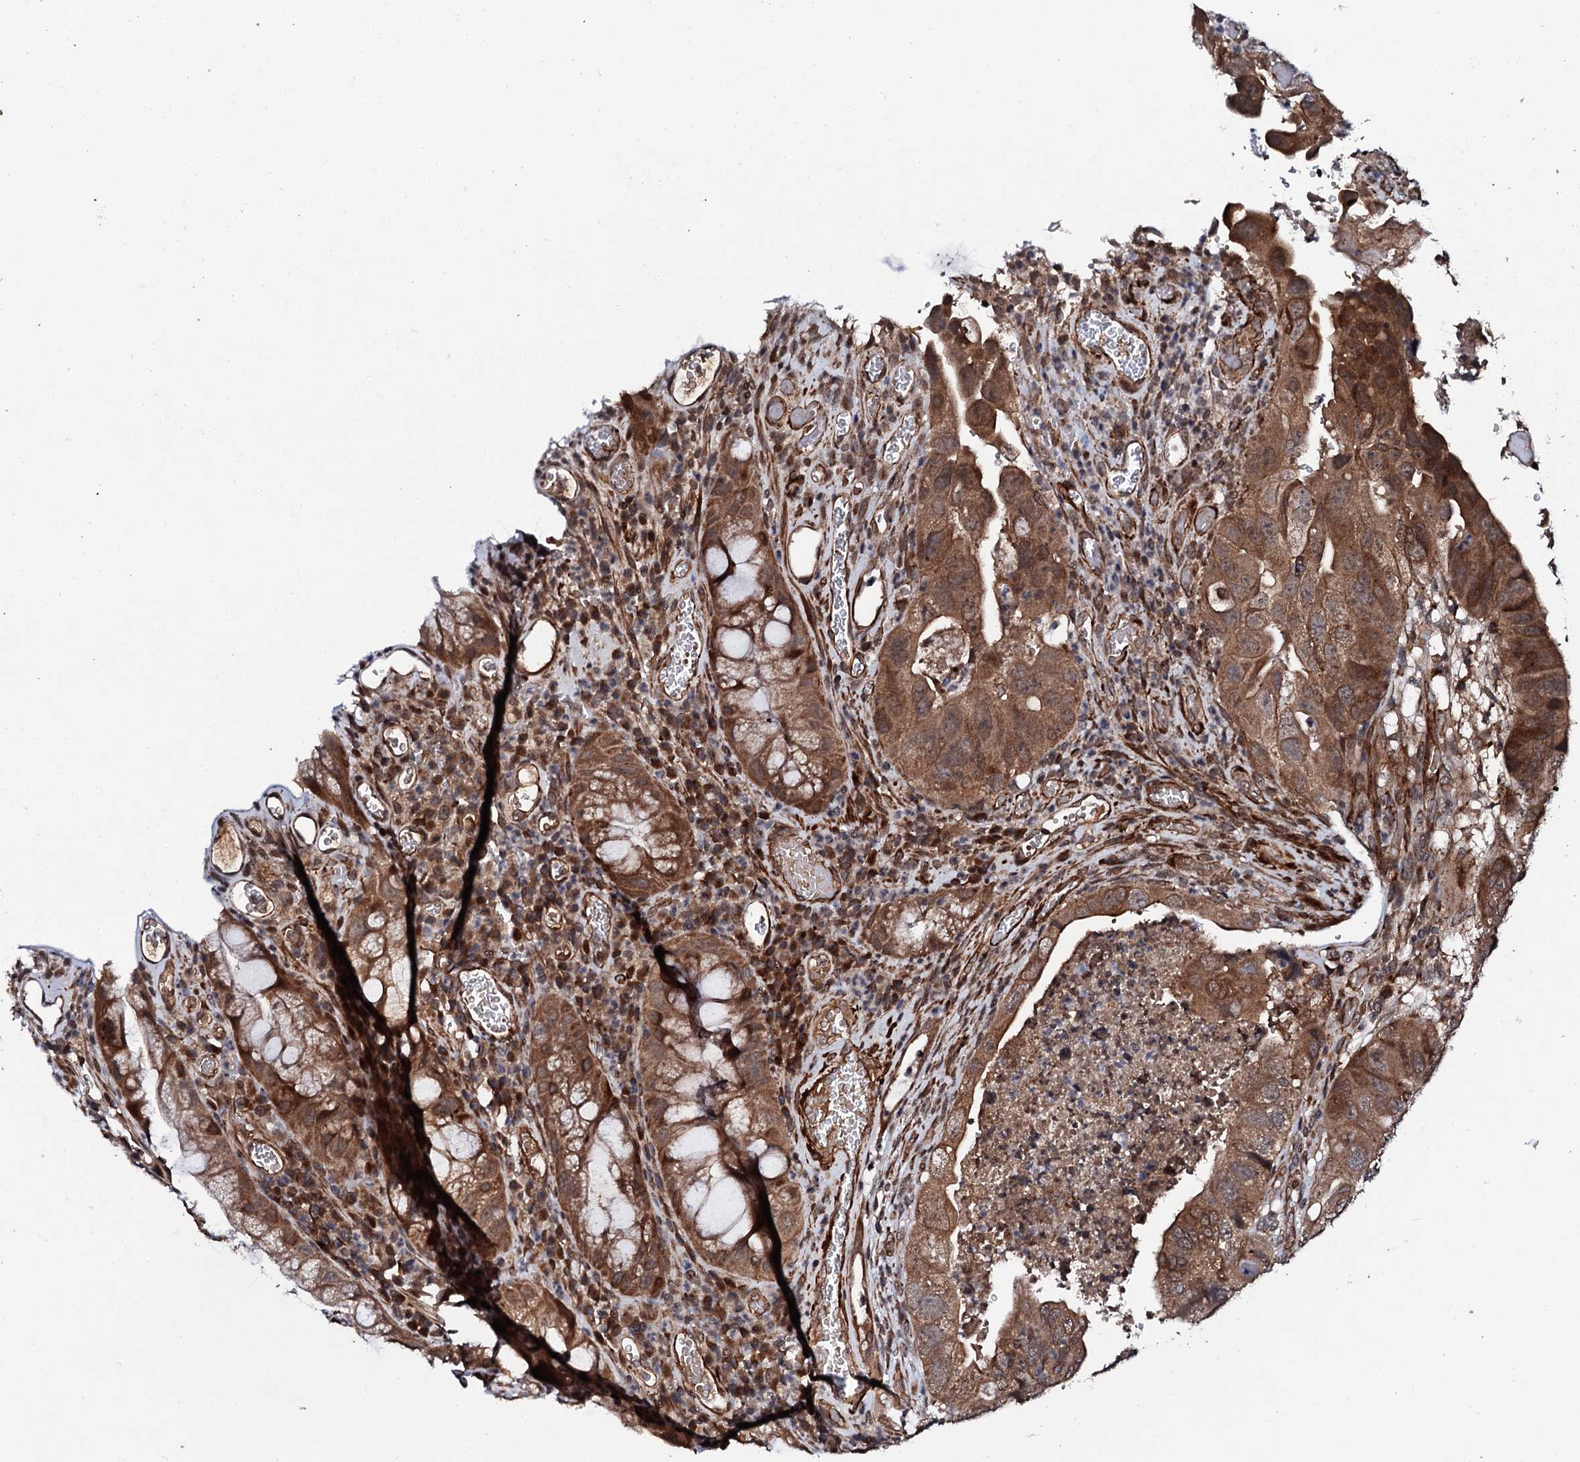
{"staining": {"intensity": "moderate", "quantity": ">75%", "location": "cytoplasmic/membranous"}, "tissue": "colorectal cancer", "cell_type": "Tumor cells", "image_type": "cancer", "snomed": [{"axis": "morphology", "description": "Adenocarcinoma, NOS"}, {"axis": "topography", "description": "Rectum"}], "caption": "The histopathology image demonstrates immunohistochemical staining of colorectal adenocarcinoma. There is moderate cytoplasmic/membranous expression is present in about >75% of tumor cells.", "gene": "FAM111A", "patient": {"sex": "male", "age": 63}}